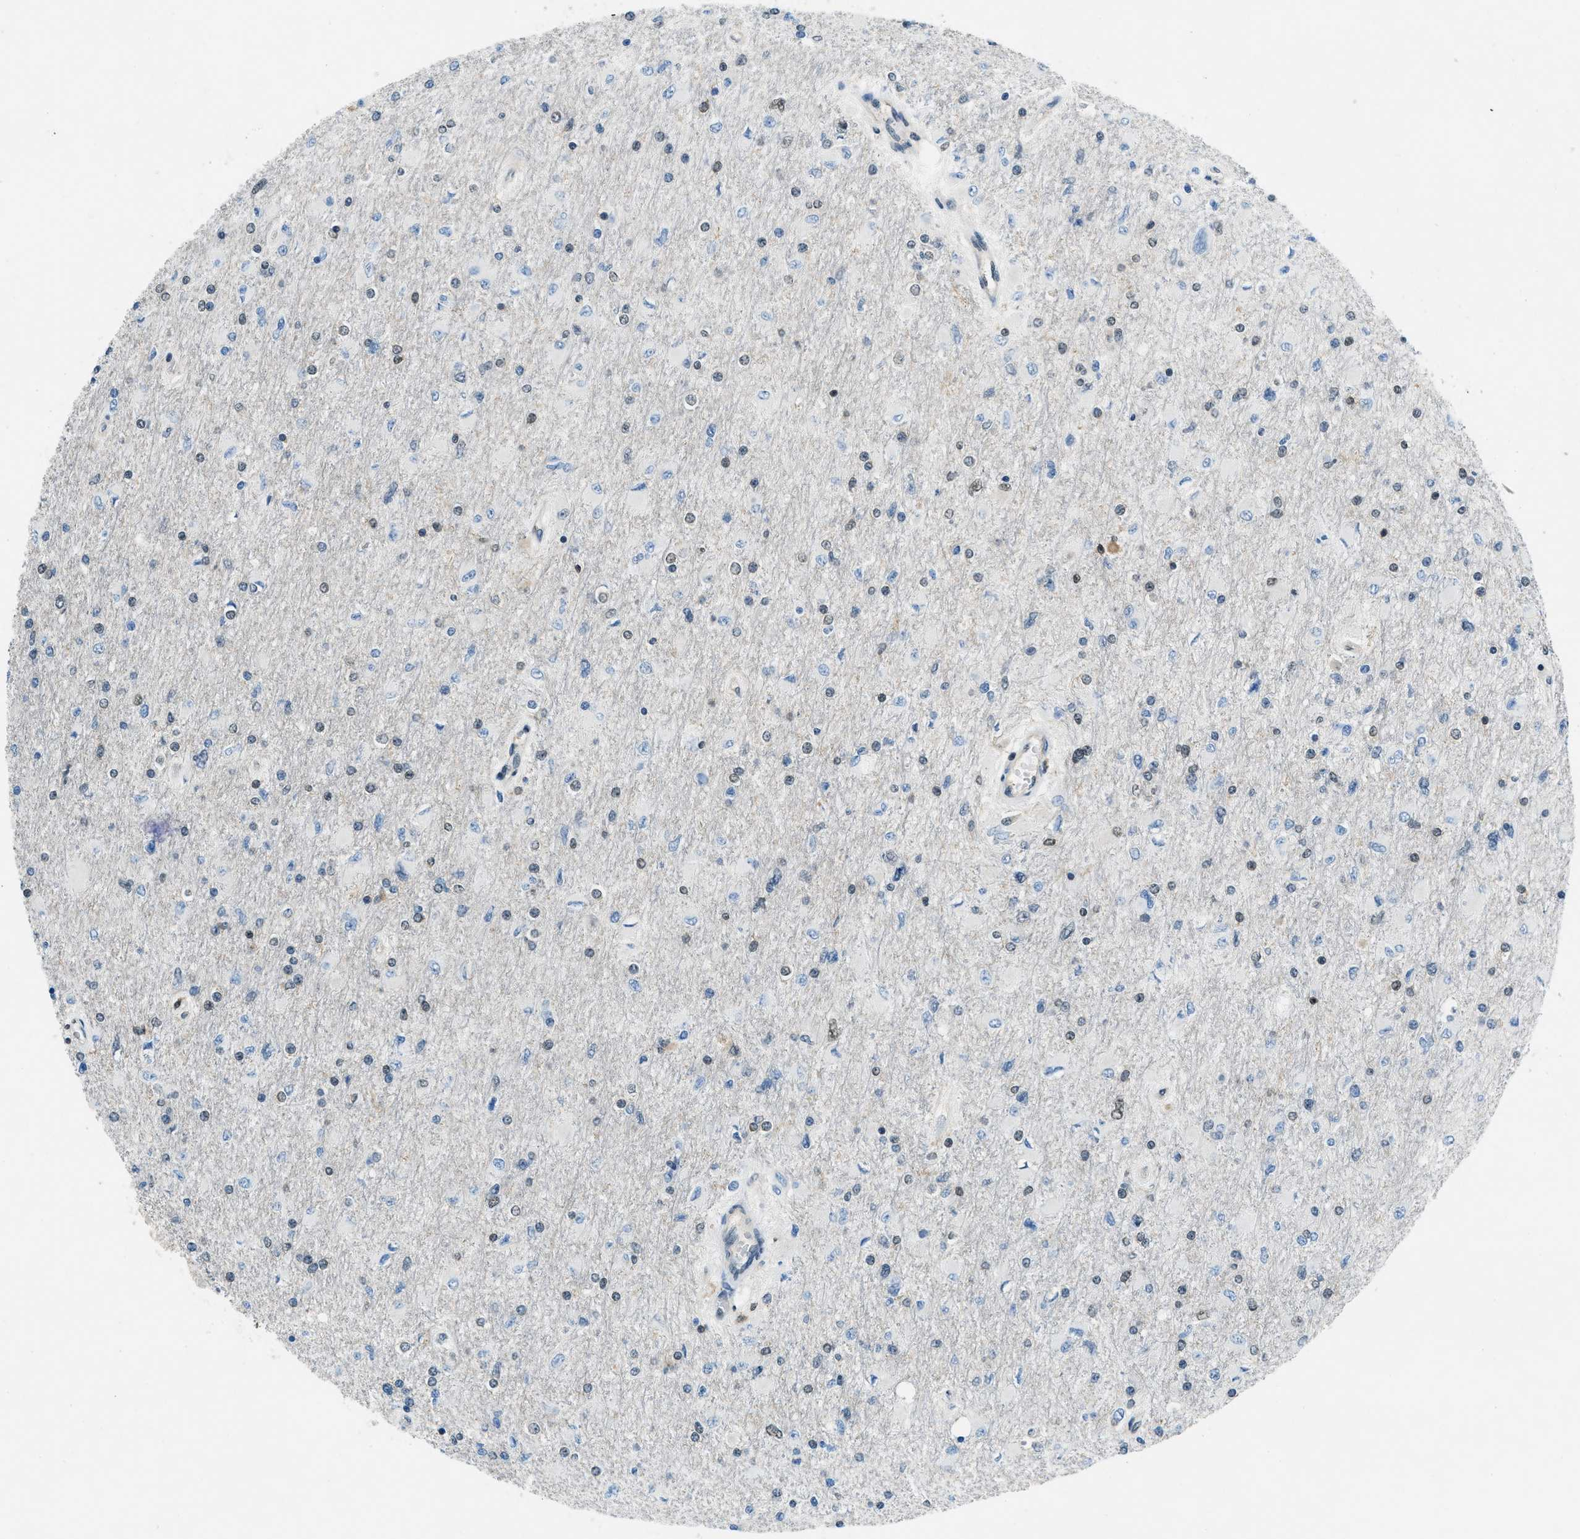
{"staining": {"intensity": "weak", "quantity": "<25%", "location": "nuclear"}, "tissue": "glioma", "cell_type": "Tumor cells", "image_type": "cancer", "snomed": [{"axis": "morphology", "description": "Glioma, malignant, High grade"}, {"axis": "topography", "description": "Cerebral cortex"}], "caption": "Protein analysis of glioma demonstrates no significant staining in tumor cells.", "gene": "OGFR", "patient": {"sex": "female", "age": 36}}